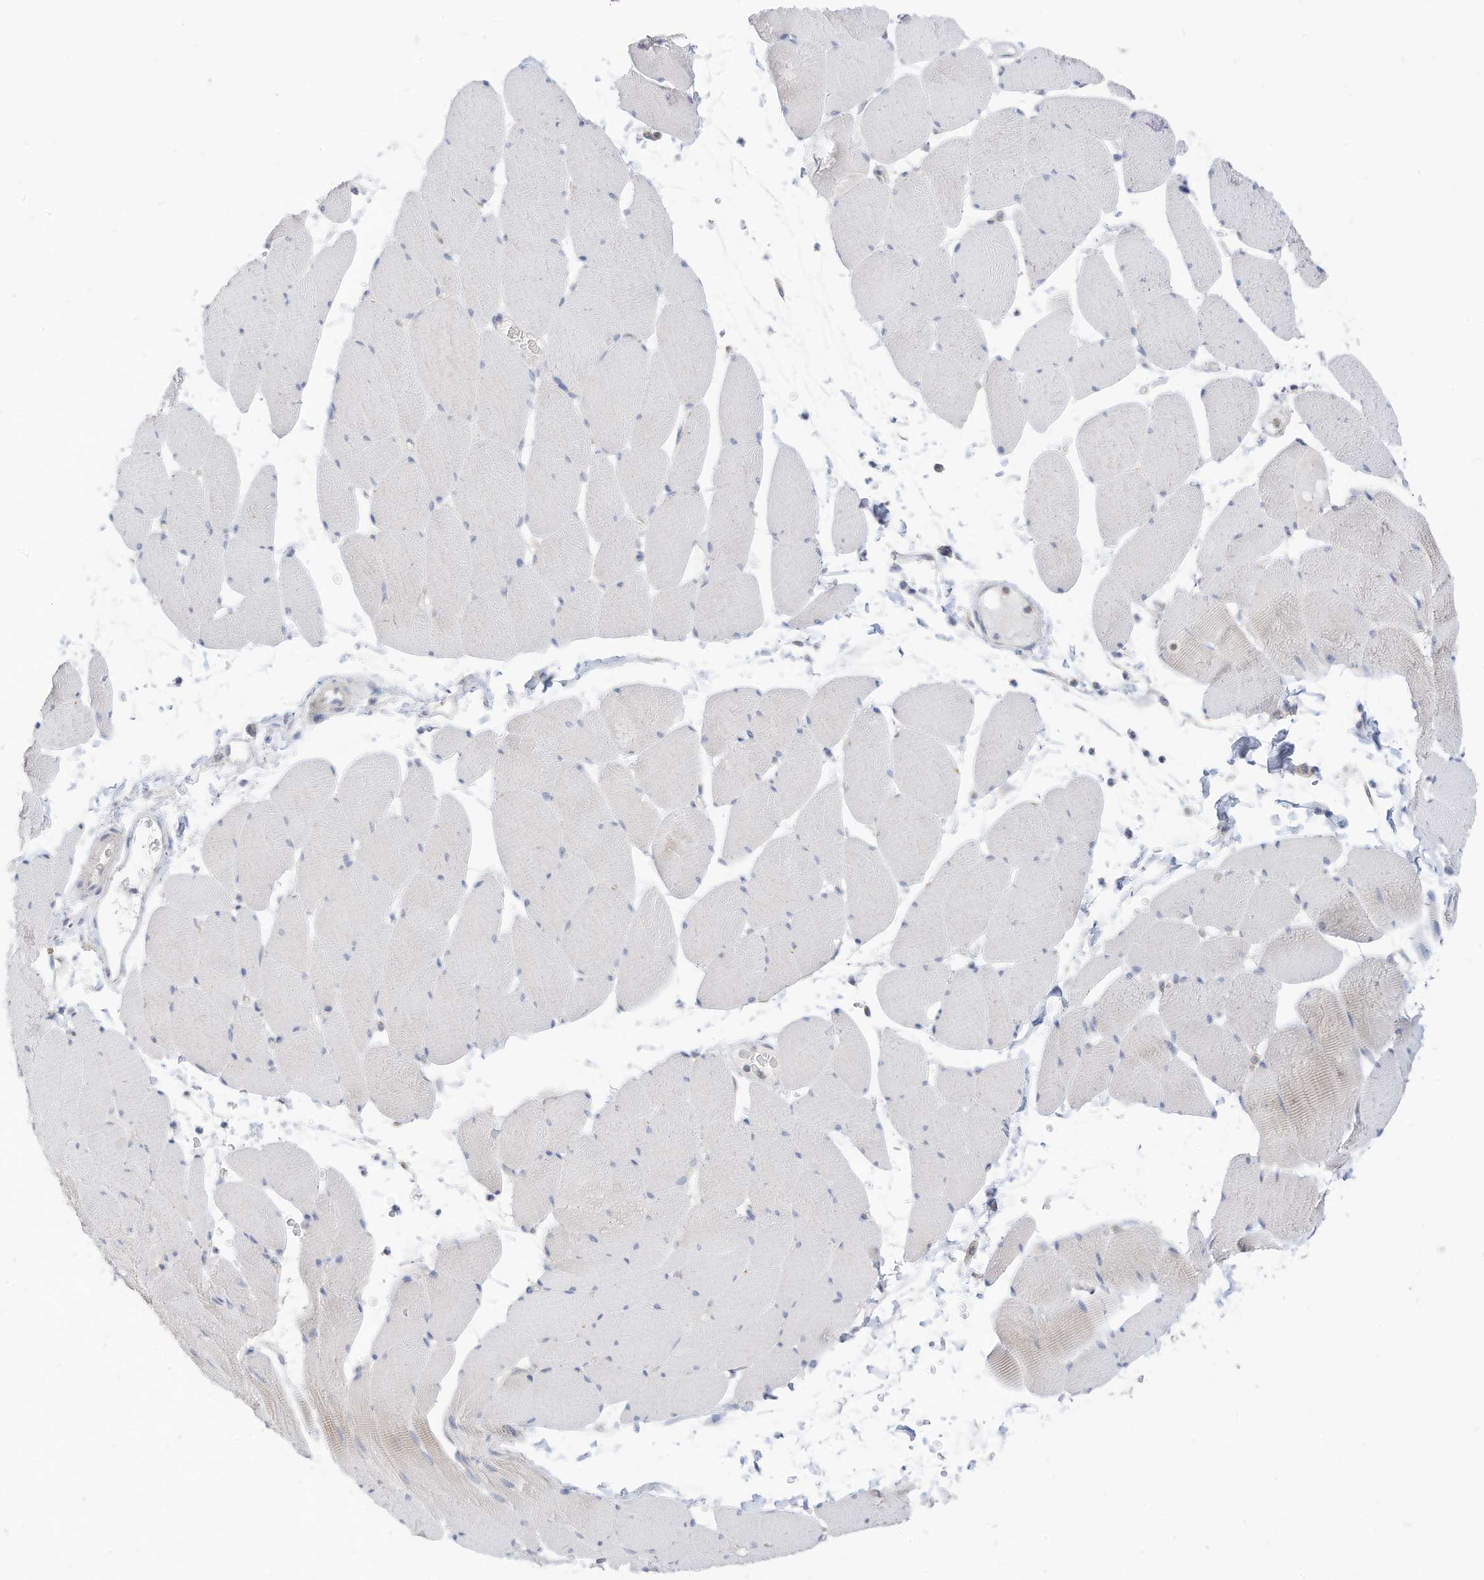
{"staining": {"intensity": "negative", "quantity": "none", "location": "none"}, "tissue": "skeletal muscle", "cell_type": "Myocytes", "image_type": "normal", "snomed": [{"axis": "morphology", "description": "Normal tissue, NOS"}, {"axis": "topography", "description": "Skeletal muscle"}, {"axis": "topography", "description": "Head-Neck"}], "caption": "An immunohistochemistry photomicrograph of benign skeletal muscle is shown. There is no staining in myocytes of skeletal muscle.", "gene": "RHOH", "patient": {"sex": "male", "age": 66}}